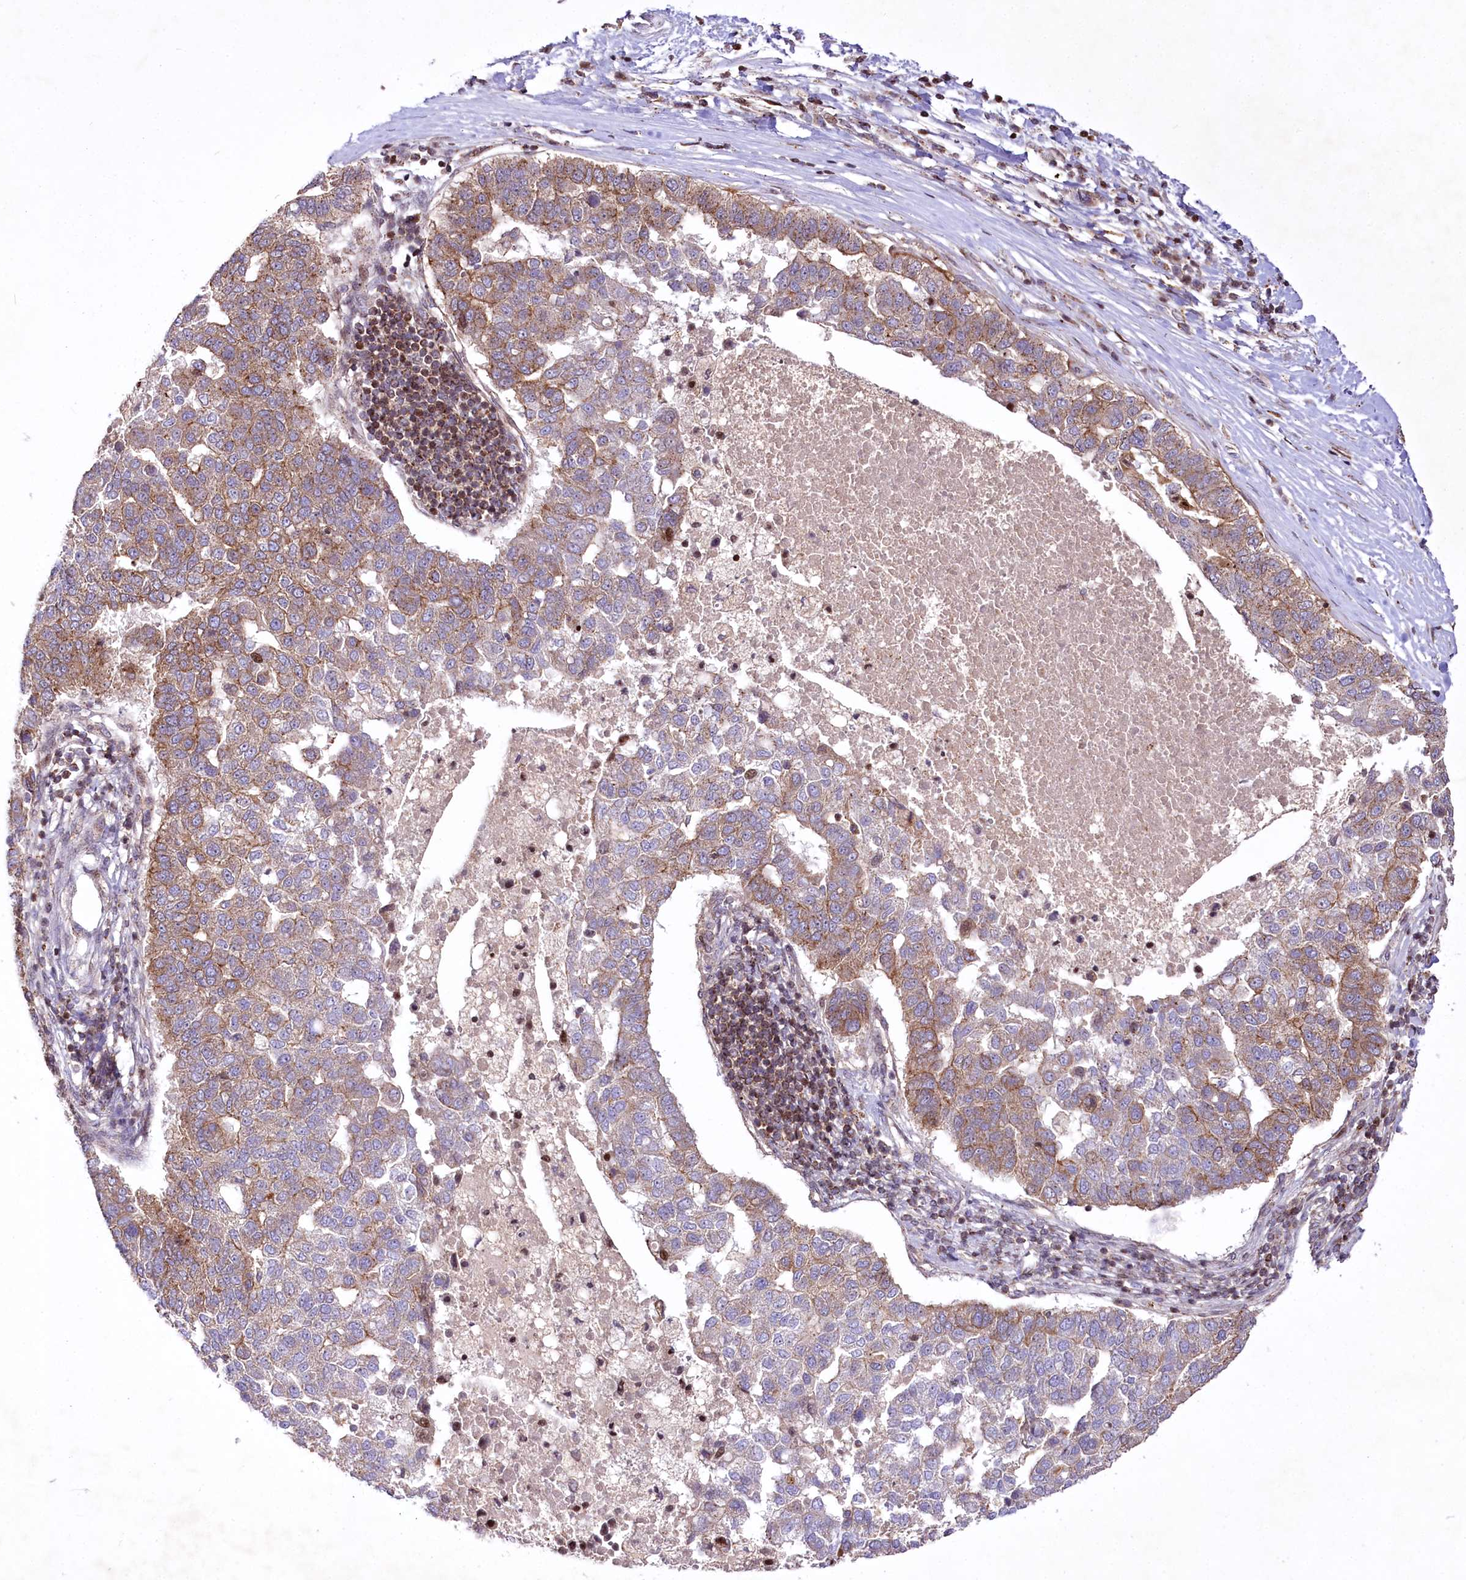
{"staining": {"intensity": "moderate", "quantity": "25%-75%", "location": "cytoplasmic/membranous"}, "tissue": "pancreatic cancer", "cell_type": "Tumor cells", "image_type": "cancer", "snomed": [{"axis": "morphology", "description": "Adenocarcinoma, NOS"}, {"axis": "topography", "description": "Pancreas"}], "caption": "DAB immunohistochemical staining of adenocarcinoma (pancreatic) displays moderate cytoplasmic/membranous protein positivity in about 25%-75% of tumor cells.", "gene": "ZFYVE27", "patient": {"sex": "female", "age": 61}}